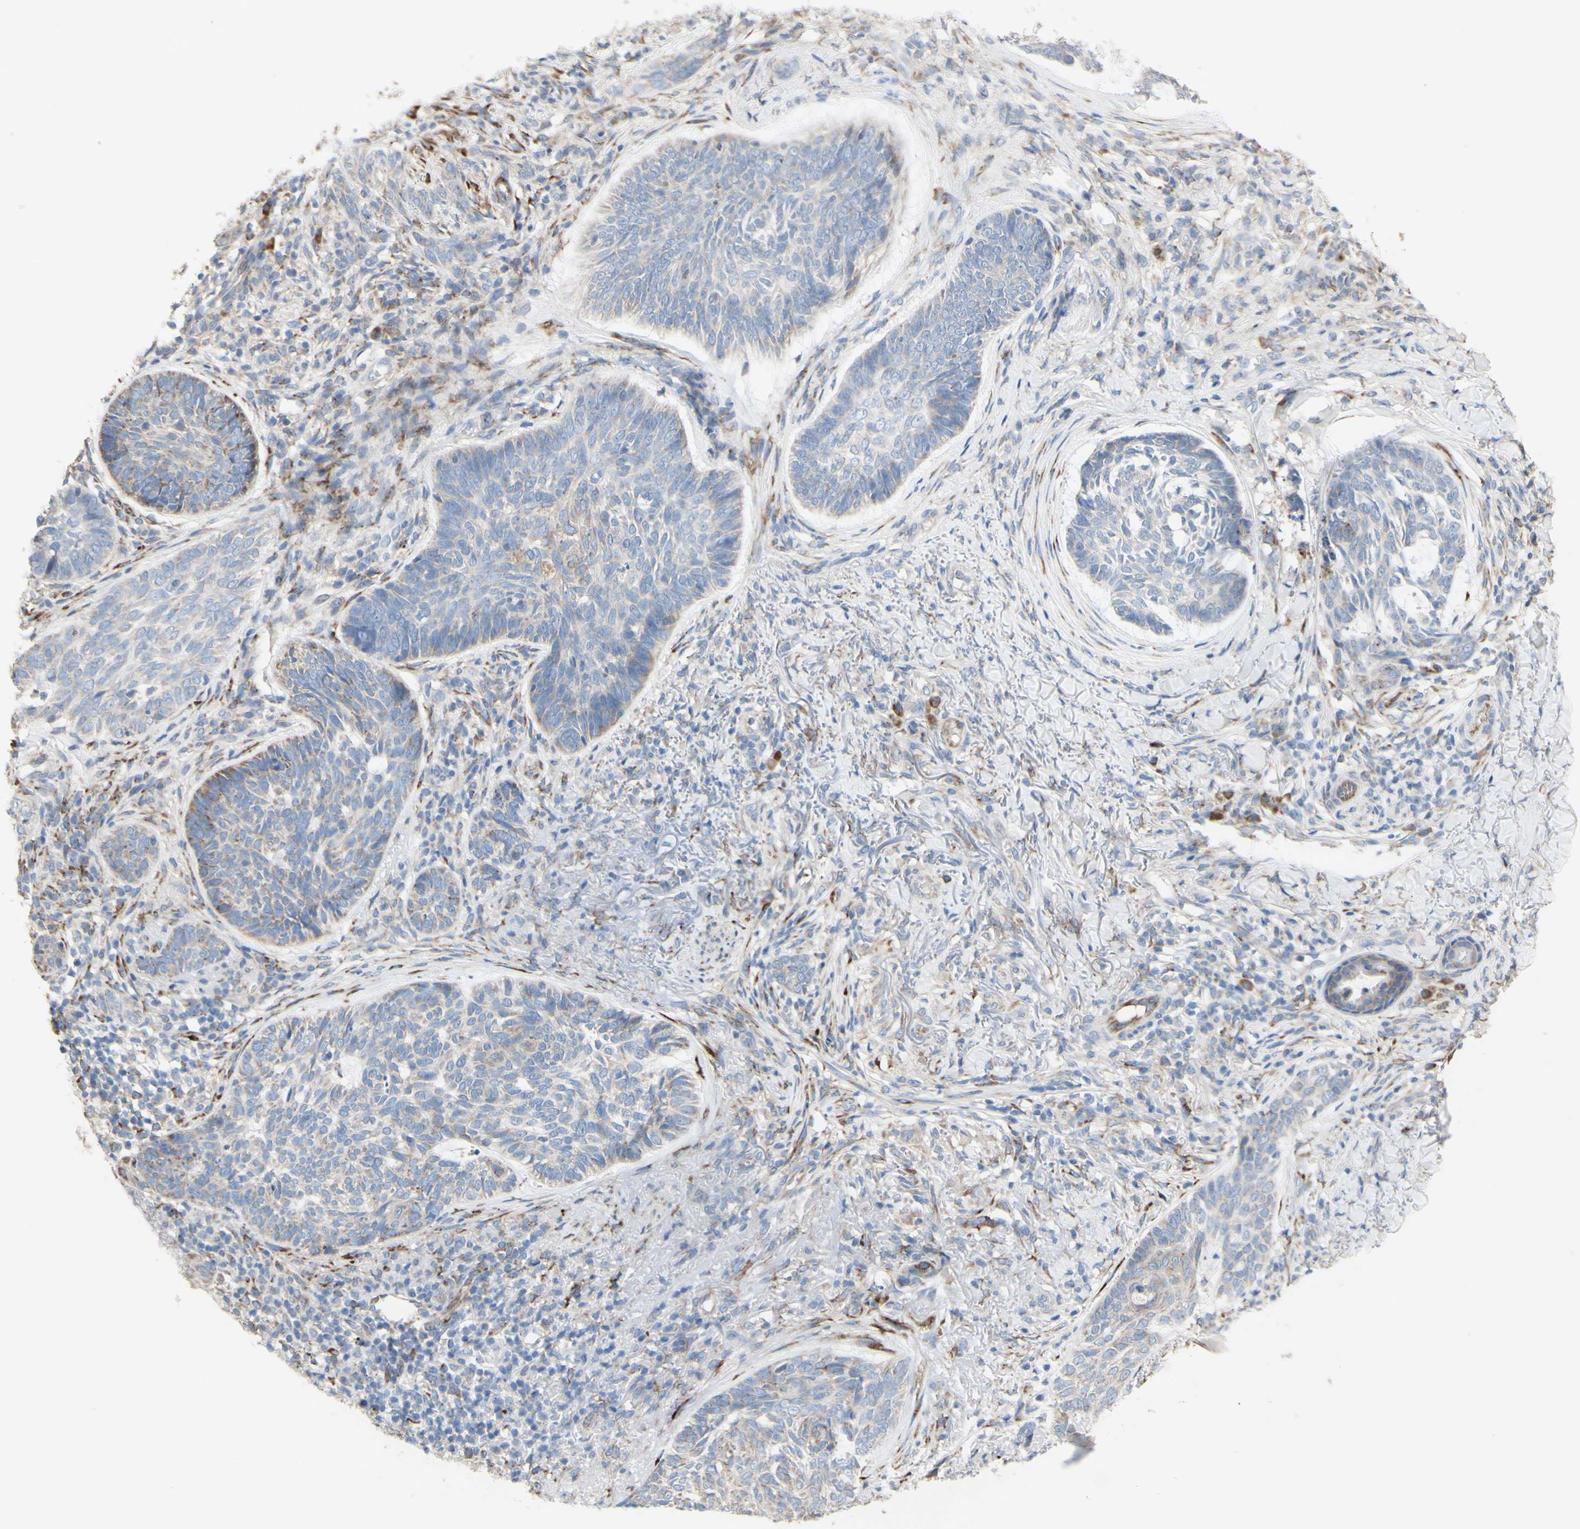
{"staining": {"intensity": "weak", "quantity": "<25%", "location": "cytoplasmic/membranous"}, "tissue": "skin cancer", "cell_type": "Tumor cells", "image_type": "cancer", "snomed": [{"axis": "morphology", "description": "Basal cell carcinoma"}, {"axis": "topography", "description": "Skin"}], "caption": "Tumor cells are negative for protein expression in human skin basal cell carcinoma.", "gene": "AGPAT5", "patient": {"sex": "male", "age": 43}}